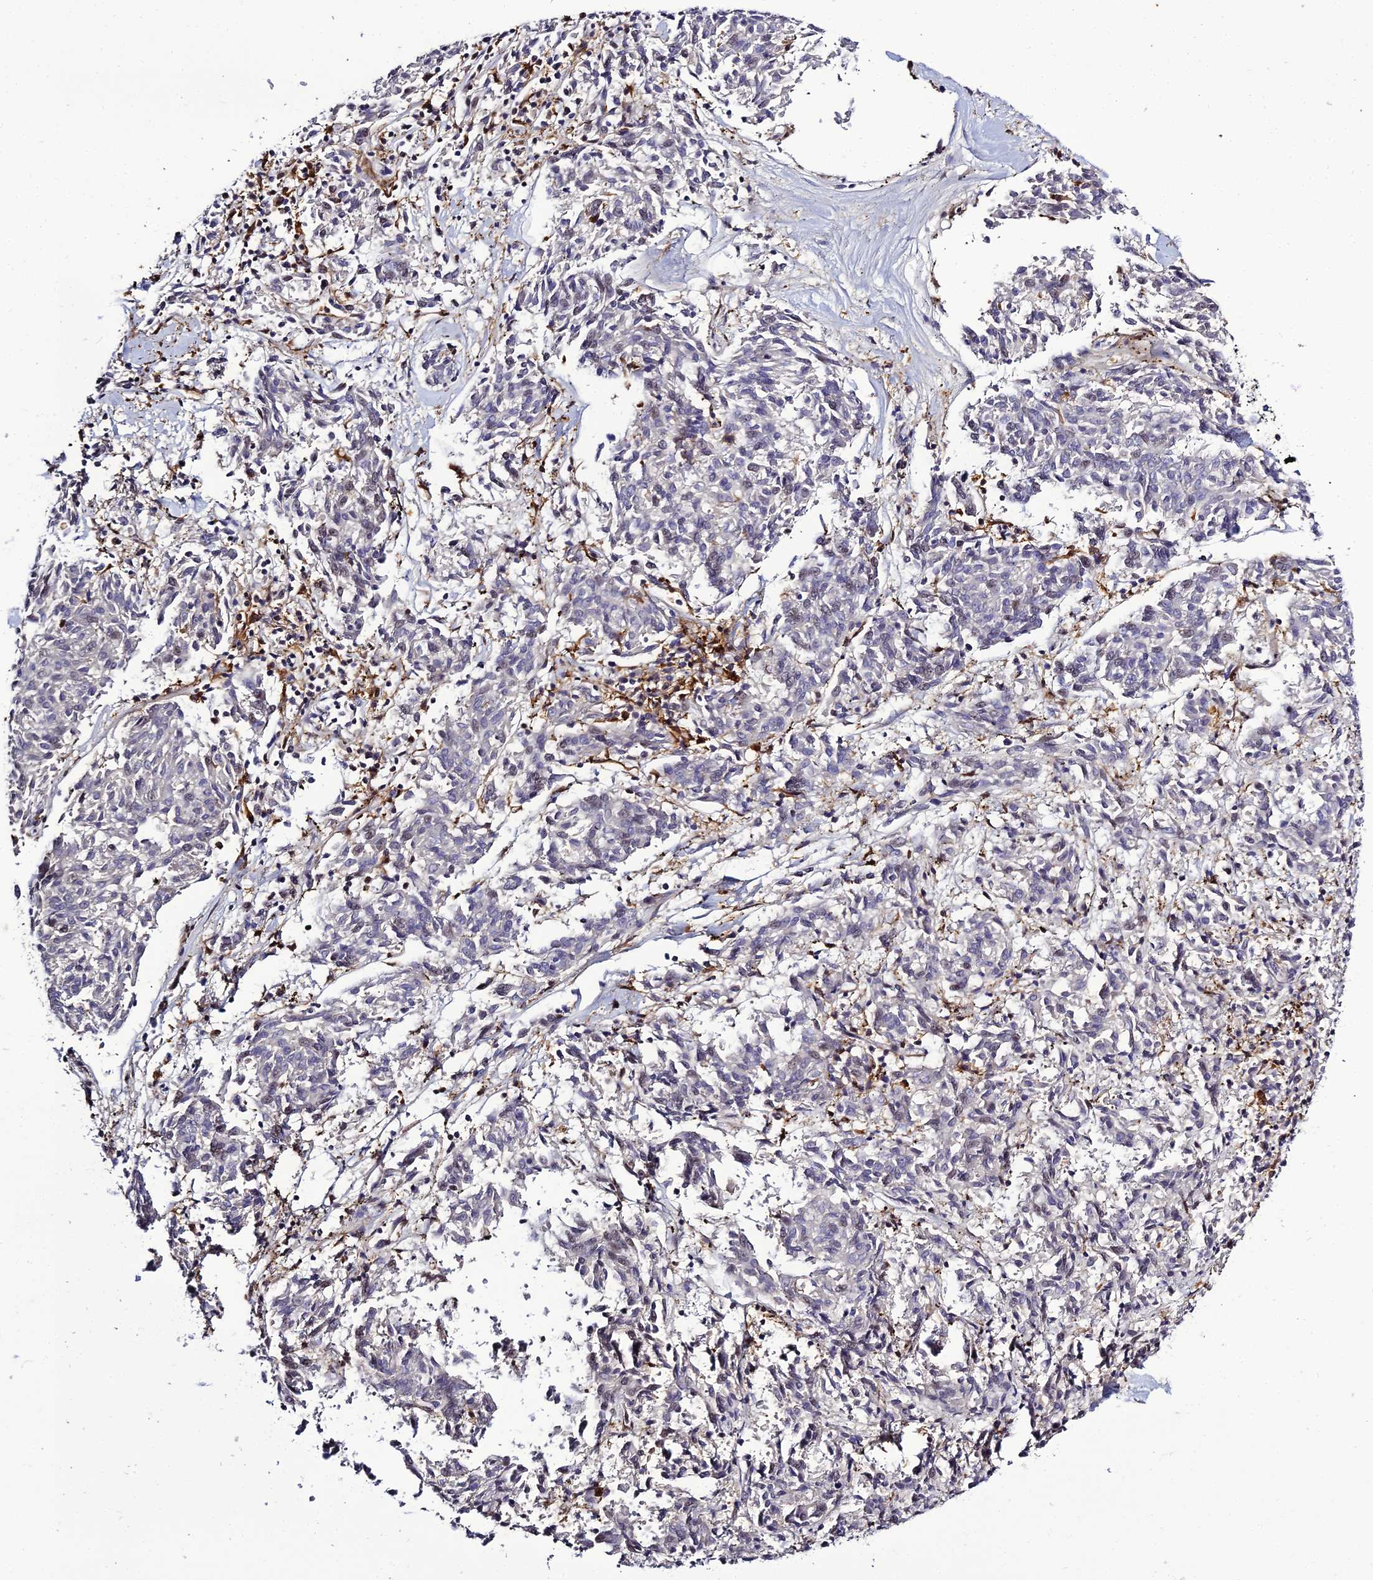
{"staining": {"intensity": "negative", "quantity": "none", "location": "none"}, "tissue": "melanoma", "cell_type": "Tumor cells", "image_type": "cancer", "snomed": [{"axis": "morphology", "description": "Malignant melanoma, NOS"}, {"axis": "topography", "description": "Skin"}], "caption": "IHC of human melanoma demonstrates no positivity in tumor cells. (Stains: DAB immunohistochemistry with hematoxylin counter stain, Microscopy: brightfield microscopy at high magnification).", "gene": "IL4I1", "patient": {"sex": "female", "age": 72}}